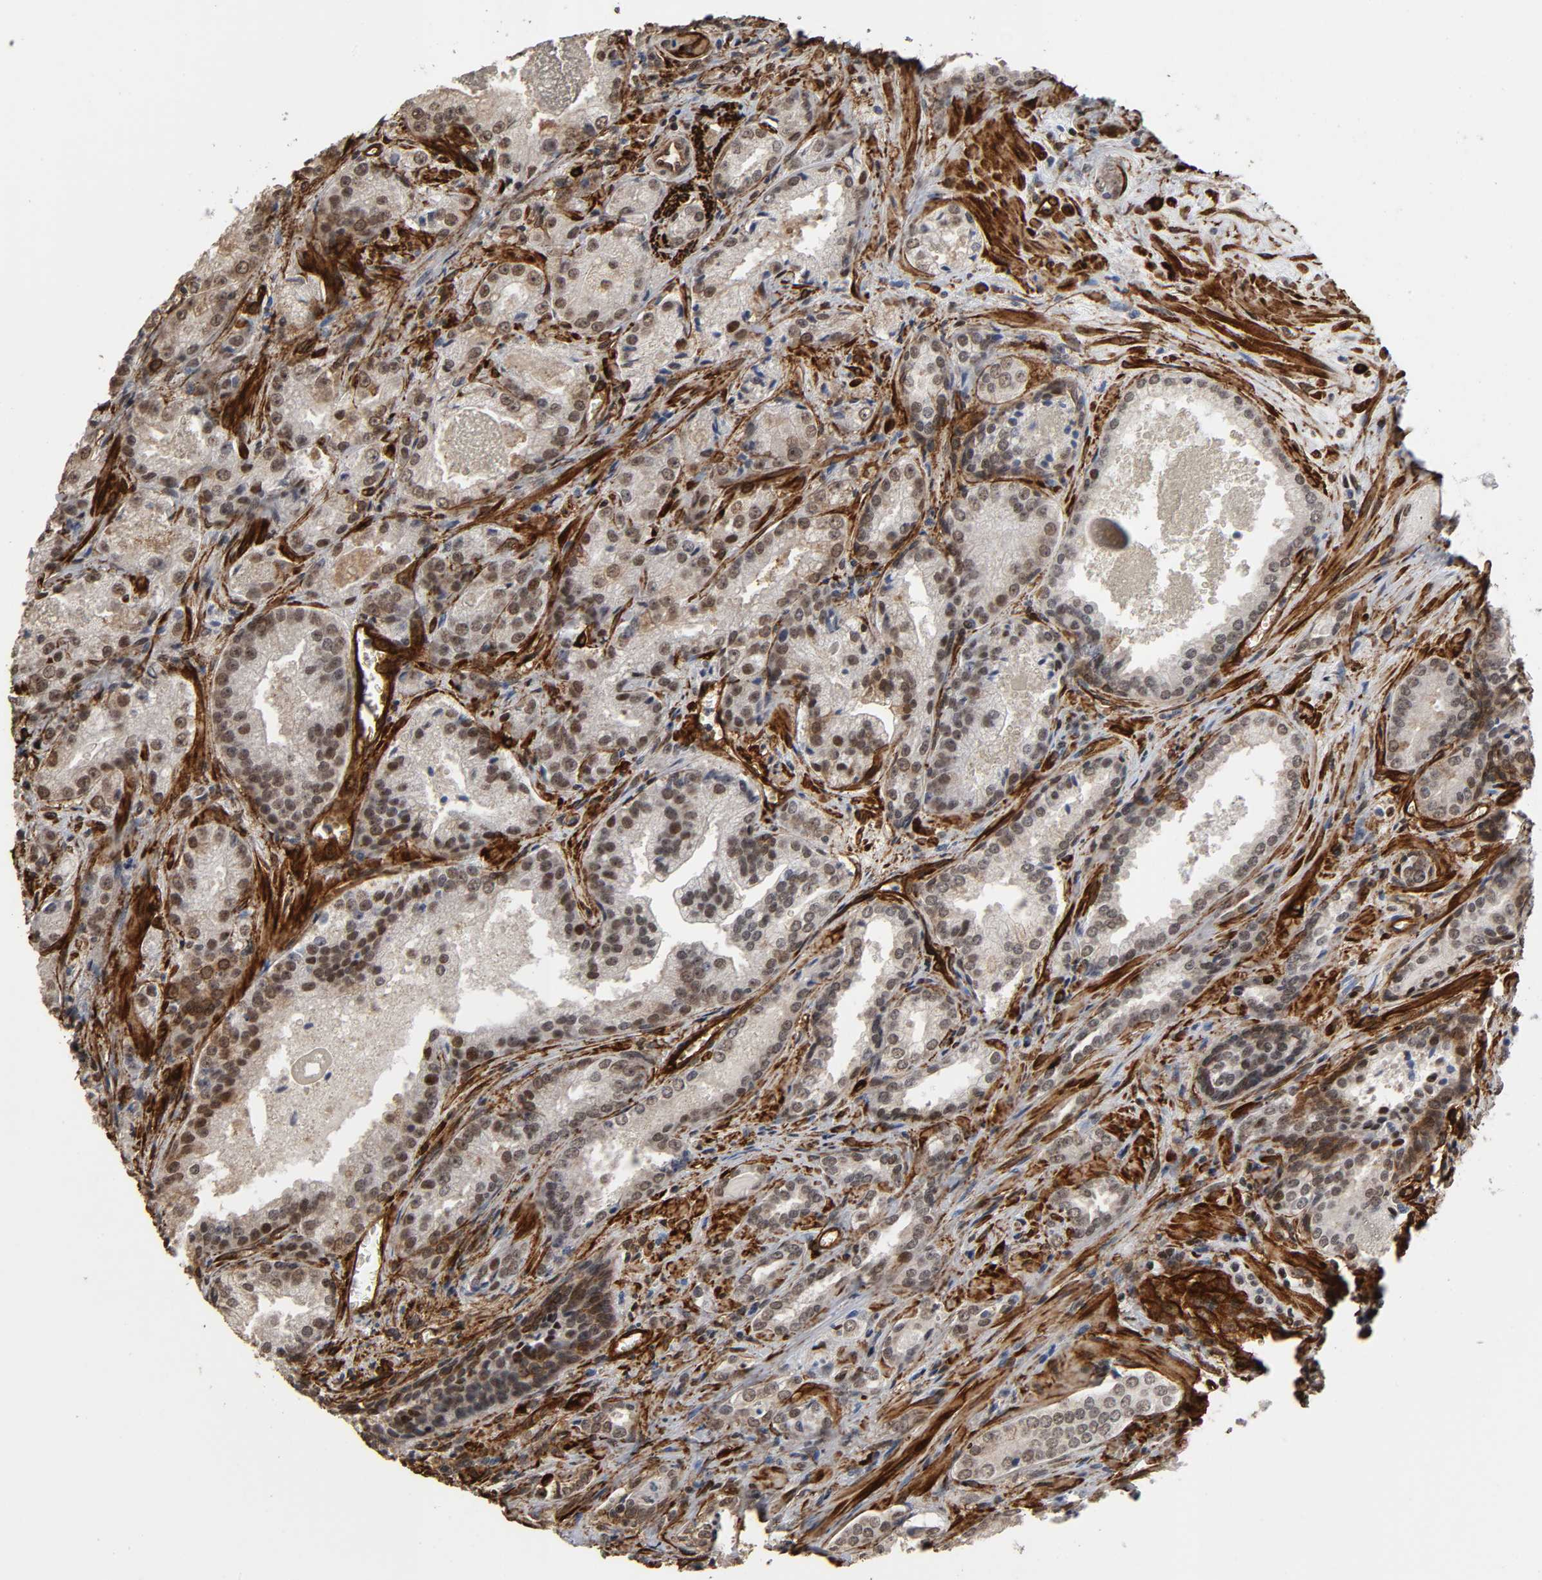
{"staining": {"intensity": "moderate", "quantity": "25%-75%", "location": "cytoplasmic/membranous,nuclear"}, "tissue": "prostate cancer", "cell_type": "Tumor cells", "image_type": "cancer", "snomed": [{"axis": "morphology", "description": "Adenocarcinoma, Low grade"}, {"axis": "topography", "description": "Prostate"}], "caption": "Low-grade adenocarcinoma (prostate) was stained to show a protein in brown. There is medium levels of moderate cytoplasmic/membranous and nuclear staining in approximately 25%-75% of tumor cells.", "gene": "AHNAK2", "patient": {"sex": "male", "age": 60}}